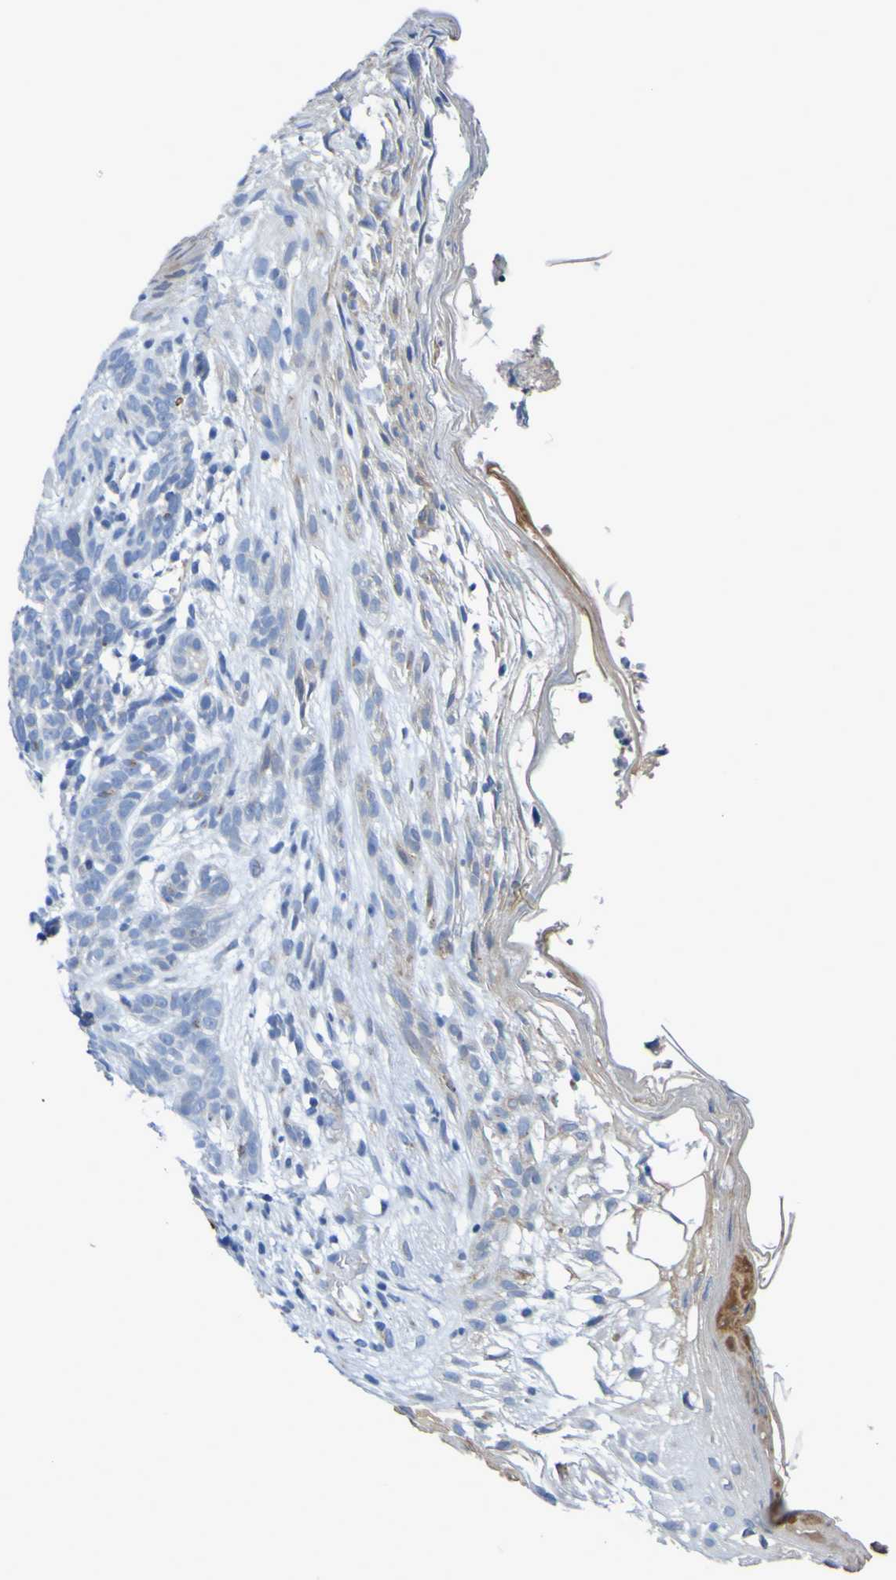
{"staining": {"intensity": "negative", "quantity": "none", "location": "none"}, "tissue": "skin cancer", "cell_type": "Tumor cells", "image_type": "cancer", "snomed": [{"axis": "morphology", "description": "Basal cell carcinoma"}, {"axis": "topography", "description": "Skin"}], "caption": "High power microscopy histopathology image of an IHC photomicrograph of skin cancer (basal cell carcinoma), revealing no significant expression in tumor cells. (IHC, brightfield microscopy, high magnification).", "gene": "C11orf24", "patient": {"sex": "female", "age": 70}}